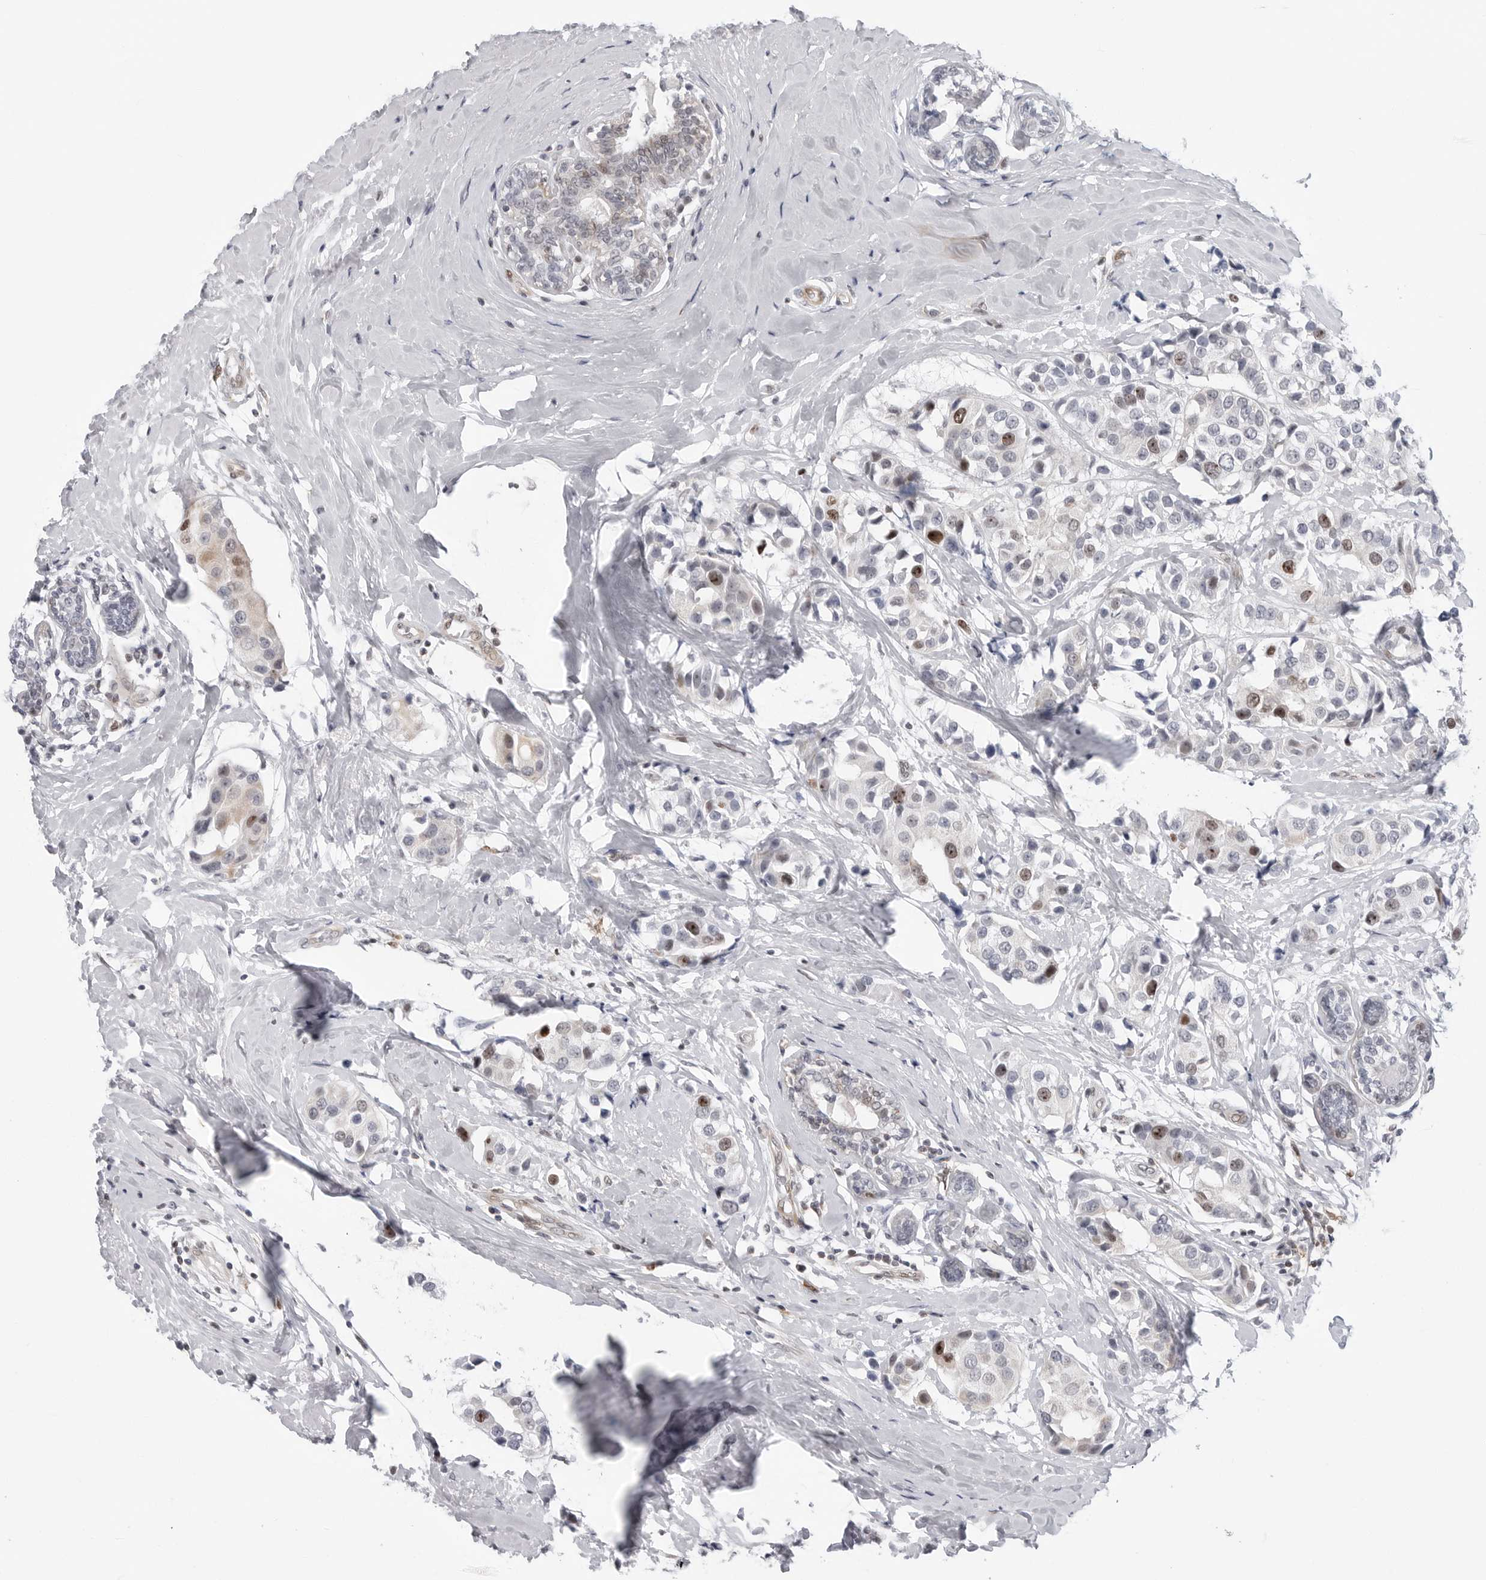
{"staining": {"intensity": "moderate", "quantity": "<25%", "location": "nuclear"}, "tissue": "breast cancer", "cell_type": "Tumor cells", "image_type": "cancer", "snomed": [{"axis": "morphology", "description": "Normal tissue, NOS"}, {"axis": "morphology", "description": "Duct carcinoma"}, {"axis": "topography", "description": "Breast"}], "caption": "A low amount of moderate nuclear staining is present in about <25% of tumor cells in breast cancer tissue.", "gene": "FAM135B", "patient": {"sex": "female", "age": 39}}